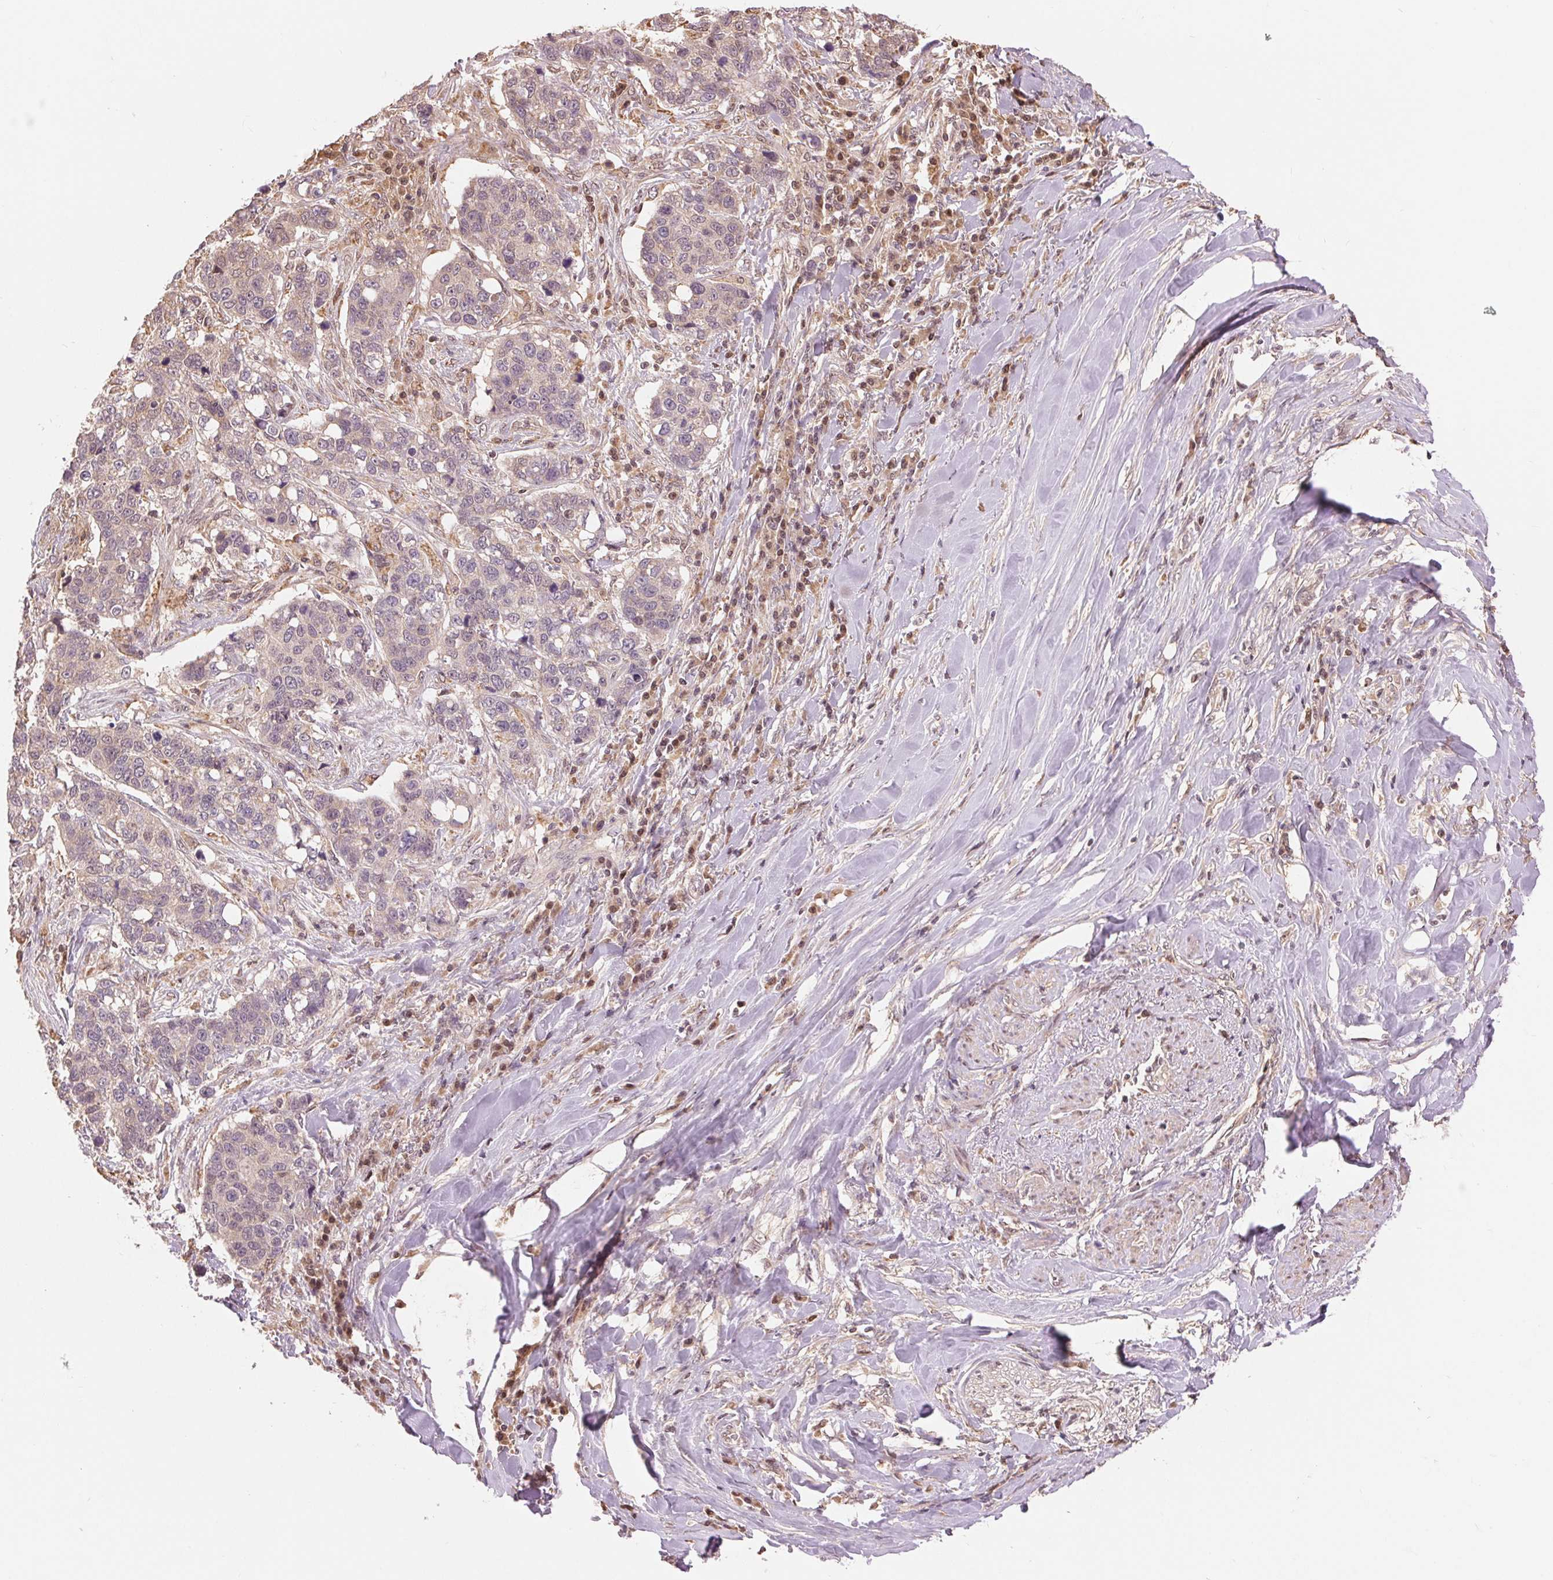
{"staining": {"intensity": "negative", "quantity": "none", "location": "none"}, "tissue": "lung cancer", "cell_type": "Tumor cells", "image_type": "cancer", "snomed": [{"axis": "morphology", "description": "Squamous cell carcinoma, NOS"}, {"axis": "topography", "description": "Lymph node"}, {"axis": "topography", "description": "Lung"}], "caption": "This is an immunohistochemistry (IHC) histopathology image of human squamous cell carcinoma (lung). There is no staining in tumor cells.", "gene": "TMEM273", "patient": {"sex": "male", "age": 61}}